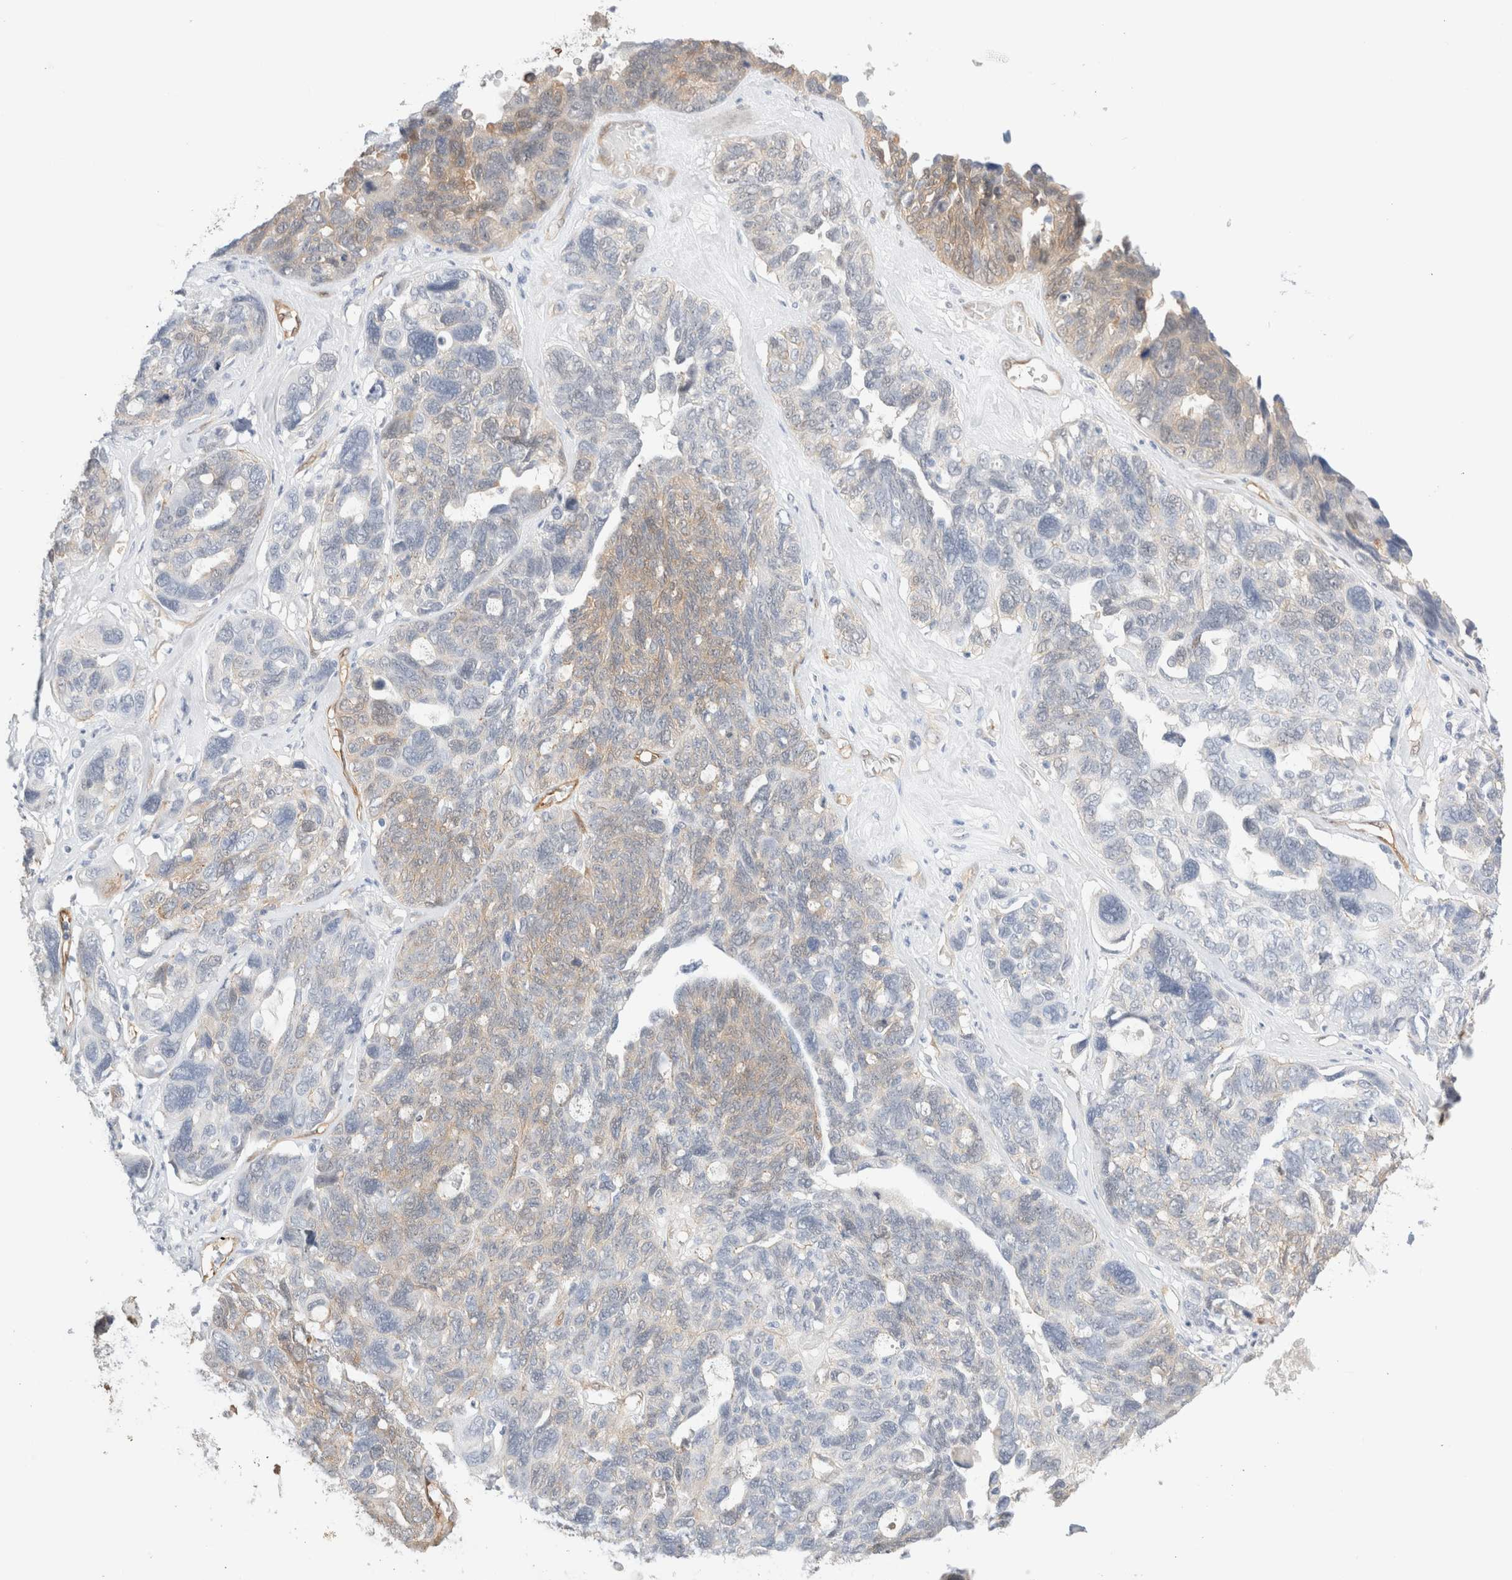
{"staining": {"intensity": "moderate", "quantity": "<25%", "location": "cytoplasmic/membranous"}, "tissue": "ovarian cancer", "cell_type": "Tumor cells", "image_type": "cancer", "snomed": [{"axis": "morphology", "description": "Cystadenocarcinoma, serous, NOS"}, {"axis": "topography", "description": "Ovary"}], "caption": "Human ovarian cancer (serous cystadenocarcinoma) stained with a protein marker demonstrates moderate staining in tumor cells.", "gene": "LMCD1", "patient": {"sex": "female", "age": 79}}